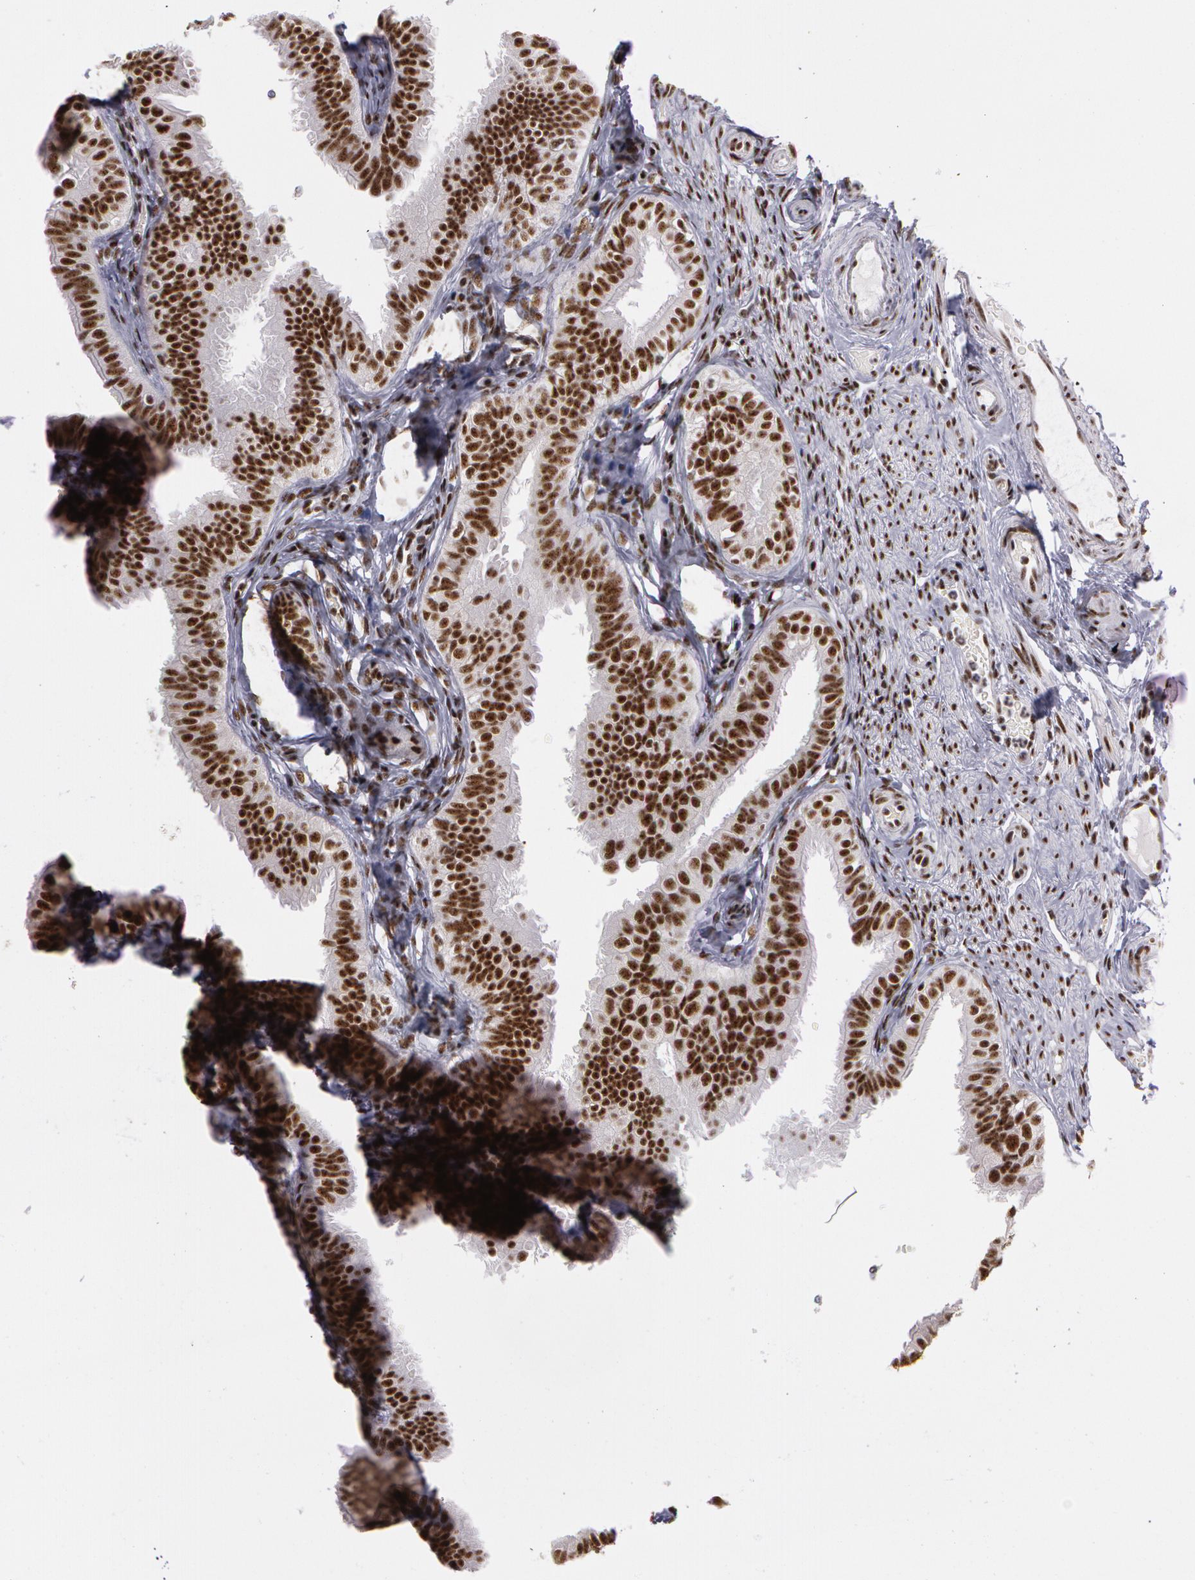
{"staining": {"intensity": "strong", "quantity": ">75%", "location": "nuclear"}, "tissue": "fallopian tube", "cell_type": "Glandular cells", "image_type": "normal", "snomed": [{"axis": "morphology", "description": "Normal tissue, NOS"}, {"axis": "morphology", "description": "Dermoid, NOS"}, {"axis": "topography", "description": "Fallopian tube"}], "caption": "Normal fallopian tube reveals strong nuclear staining in about >75% of glandular cells The staining was performed using DAB (3,3'-diaminobenzidine), with brown indicating positive protein expression. Nuclei are stained blue with hematoxylin..", "gene": "PNN", "patient": {"sex": "female", "age": 33}}